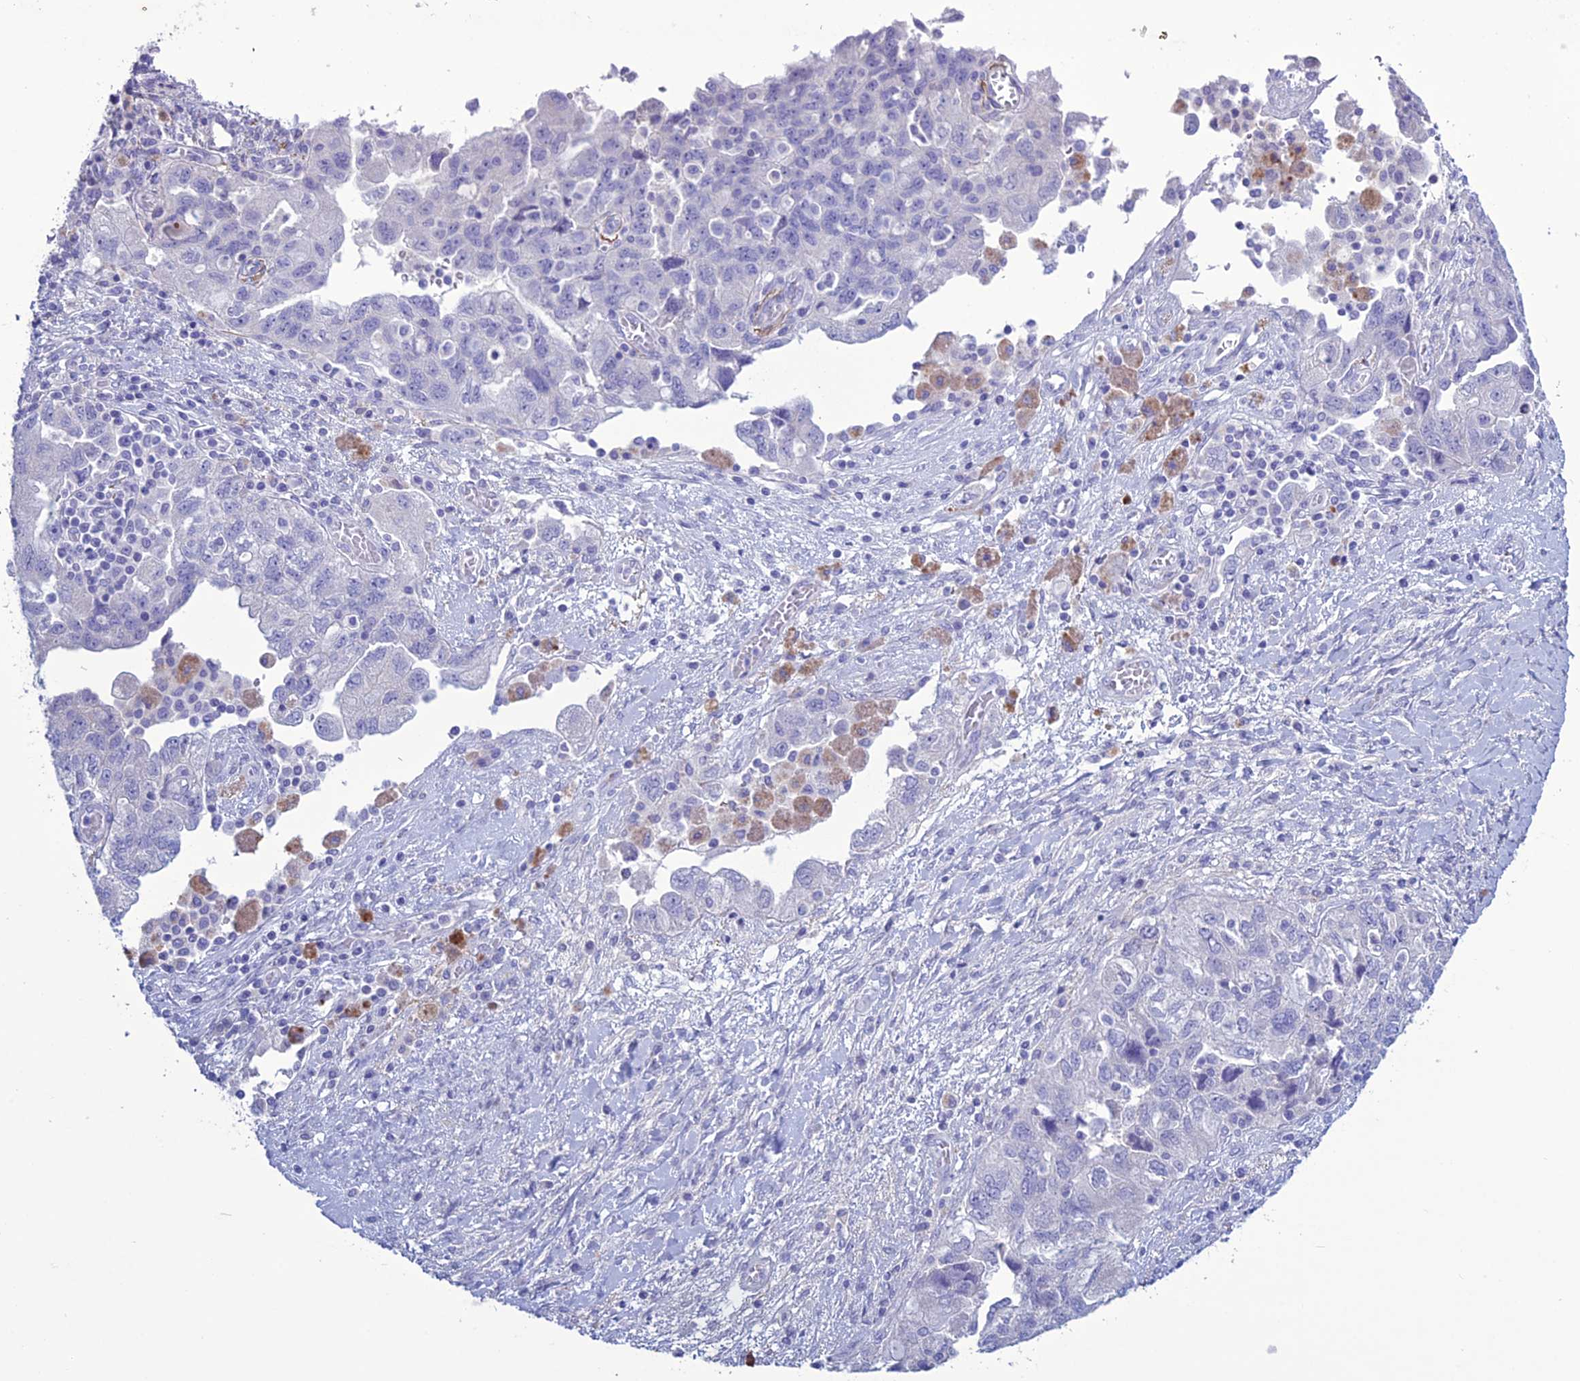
{"staining": {"intensity": "negative", "quantity": "none", "location": "none"}, "tissue": "ovarian cancer", "cell_type": "Tumor cells", "image_type": "cancer", "snomed": [{"axis": "morphology", "description": "Carcinoma, NOS"}, {"axis": "morphology", "description": "Cystadenocarcinoma, serous, NOS"}, {"axis": "topography", "description": "Ovary"}], "caption": "Ovarian cancer was stained to show a protein in brown. There is no significant positivity in tumor cells.", "gene": "CLEC2L", "patient": {"sex": "female", "age": 69}}